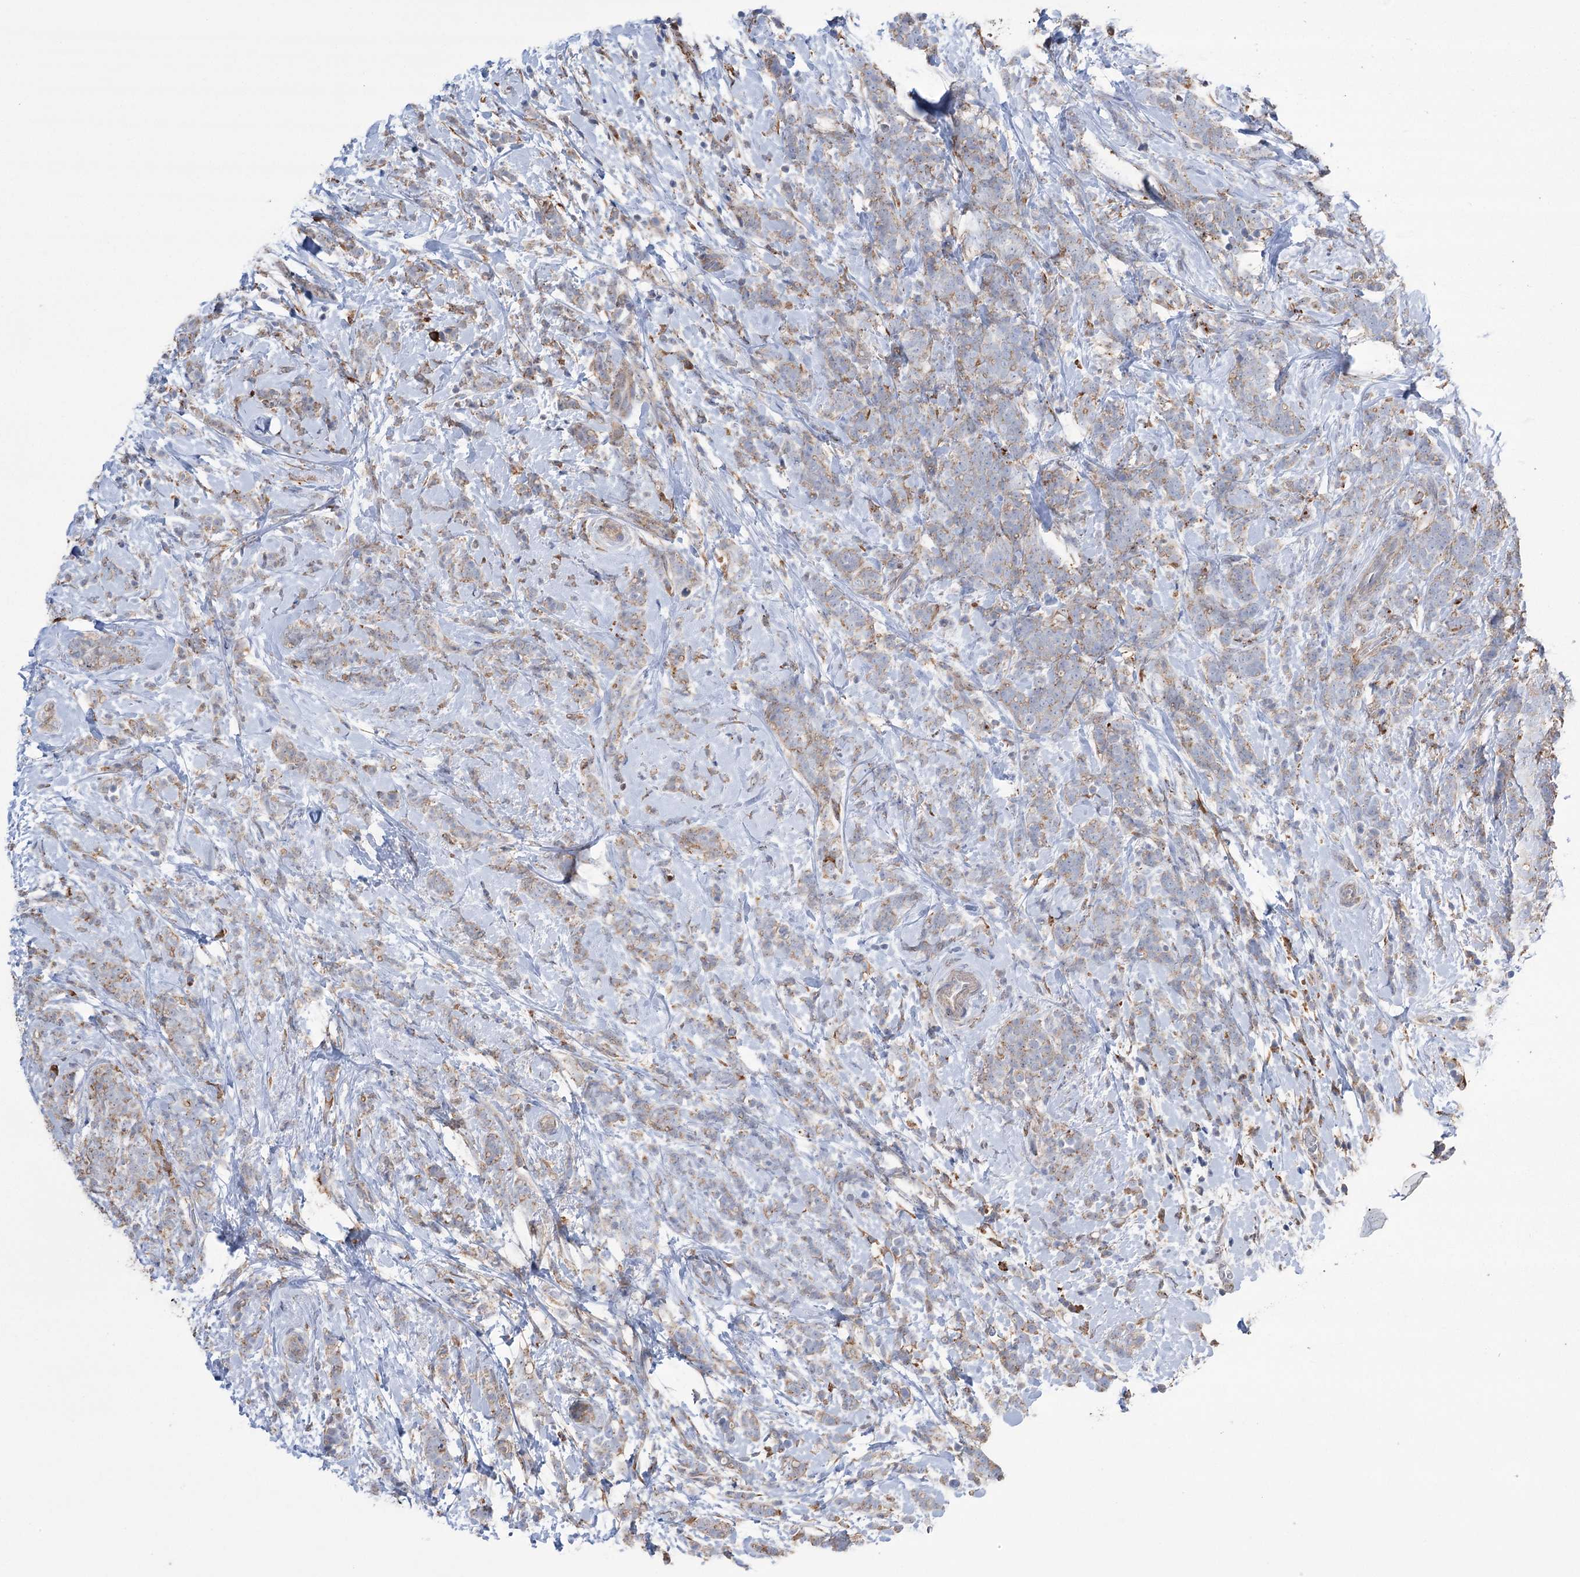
{"staining": {"intensity": "weak", "quantity": "25%-75%", "location": "cytoplasmic/membranous"}, "tissue": "breast cancer", "cell_type": "Tumor cells", "image_type": "cancer", "snomed": [{"axis": "morphology", "description": "Lobular carcinoma"}, {"axis": "topography", "description": "Breast"}], "caption": "Weak cytoplasmic/membranous protein expression is identified in about 25%-75% of tumor cells in breast cancer. Immunohistochemistry (ihc) stains the protein of interest in brown and the nuclei are stained blue.", "gene": "TRIM71", "patient": {"sex": "female", "age": 58}}